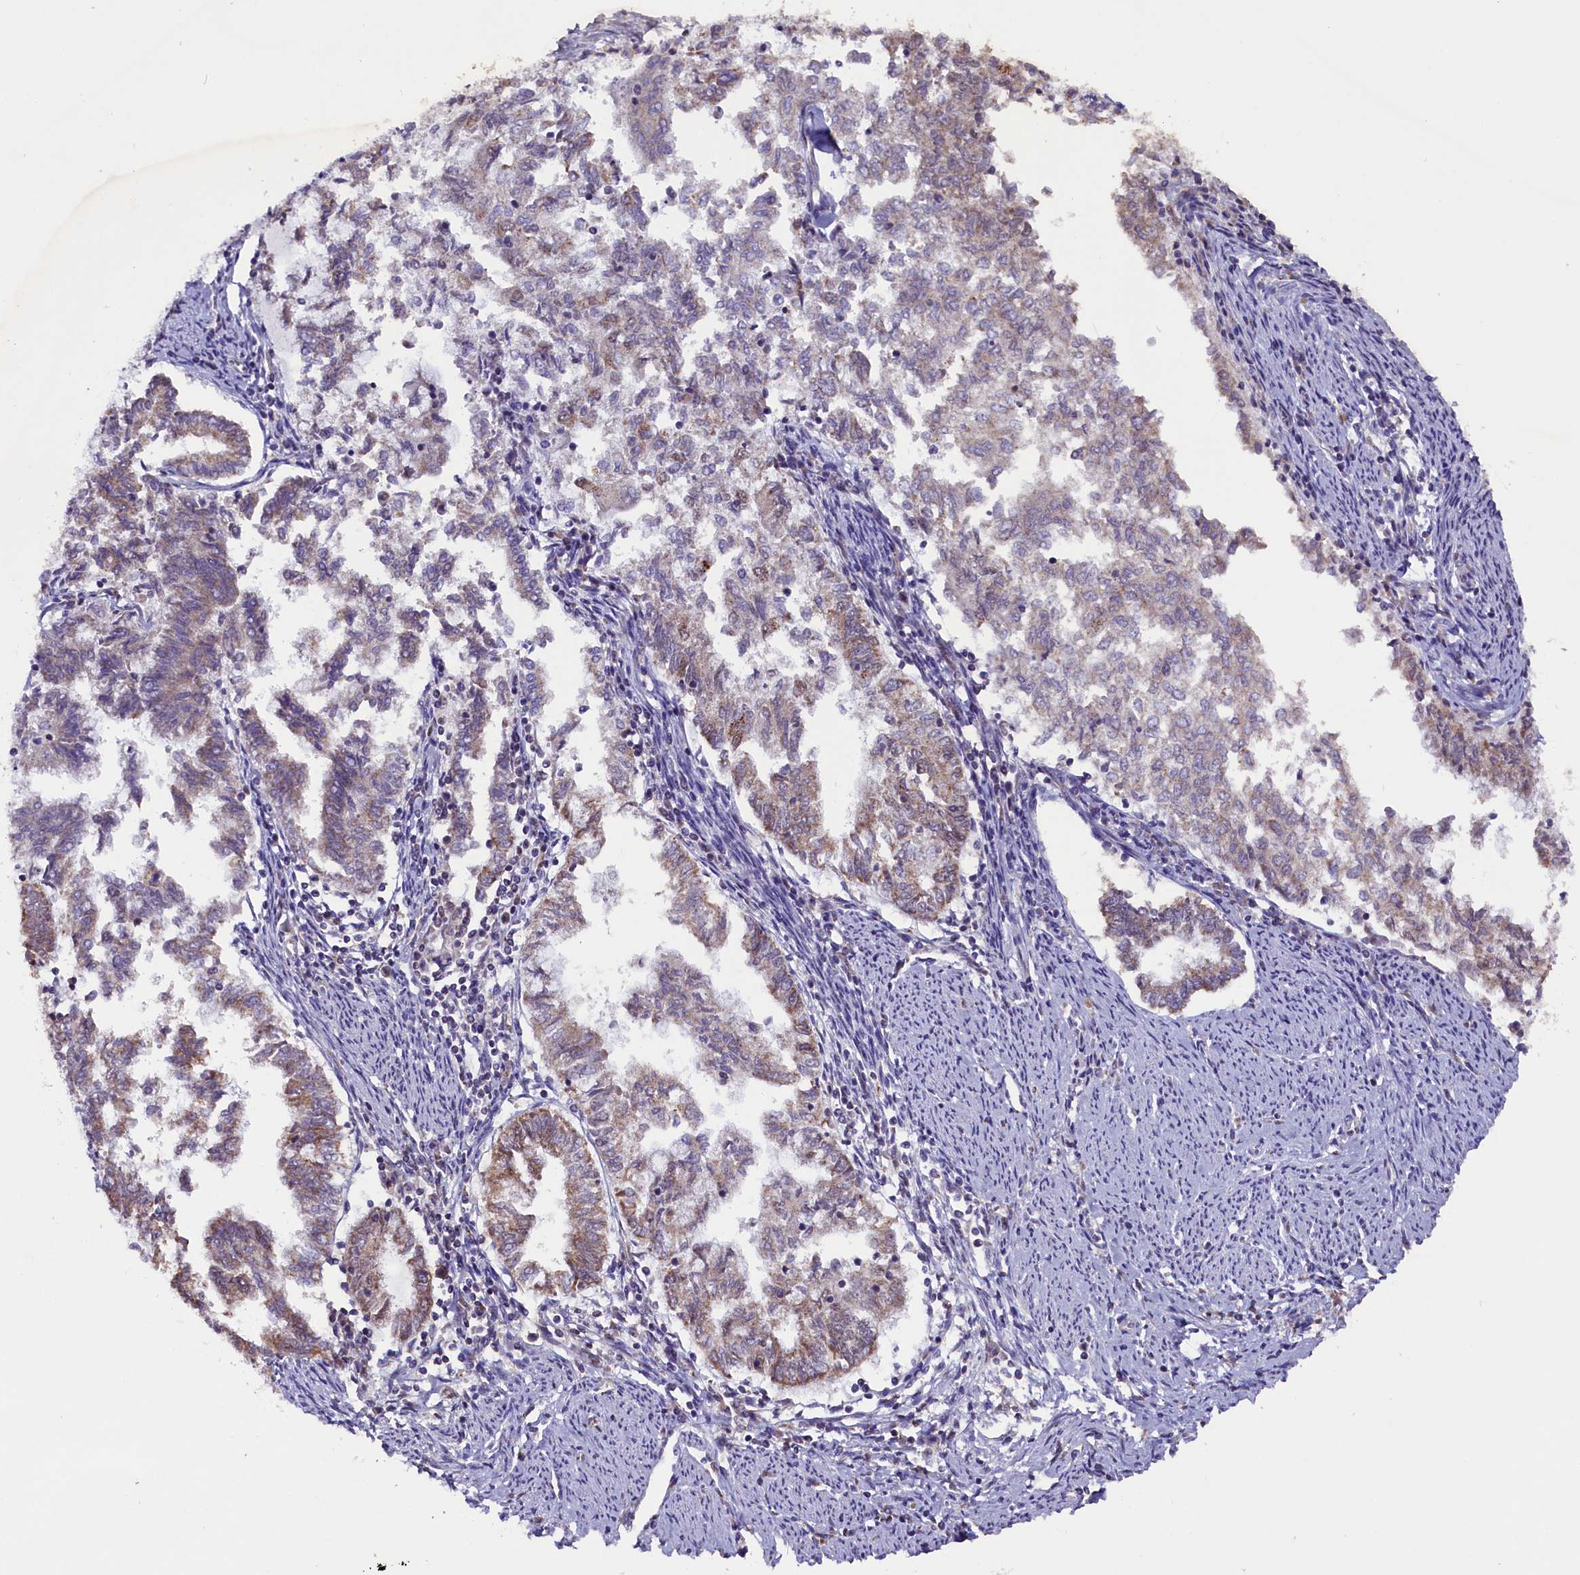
{"staining": {"intensity": "moderate", "quantity": "<25%", "location": "cytoplasmic/membranous"}, "tissue": "endometrial cancer", "cell_type": "Tumor cells", "image_type": "cancer", "snomed": [{"axis": "morphology", "description": "Adenocarcinoma, NOS"}, {"axis": "topography", "description": "Endometrium"}], "caption": "There is low levels of moderate cytoplasmic/membranous expression in tumor cells of endometrial cancer (adenocarcinoma), as demonstrated by immunohistochemical staining (brown color).", "gene": "NCBP1", "patient": {"sex": "female", "age": 79}}